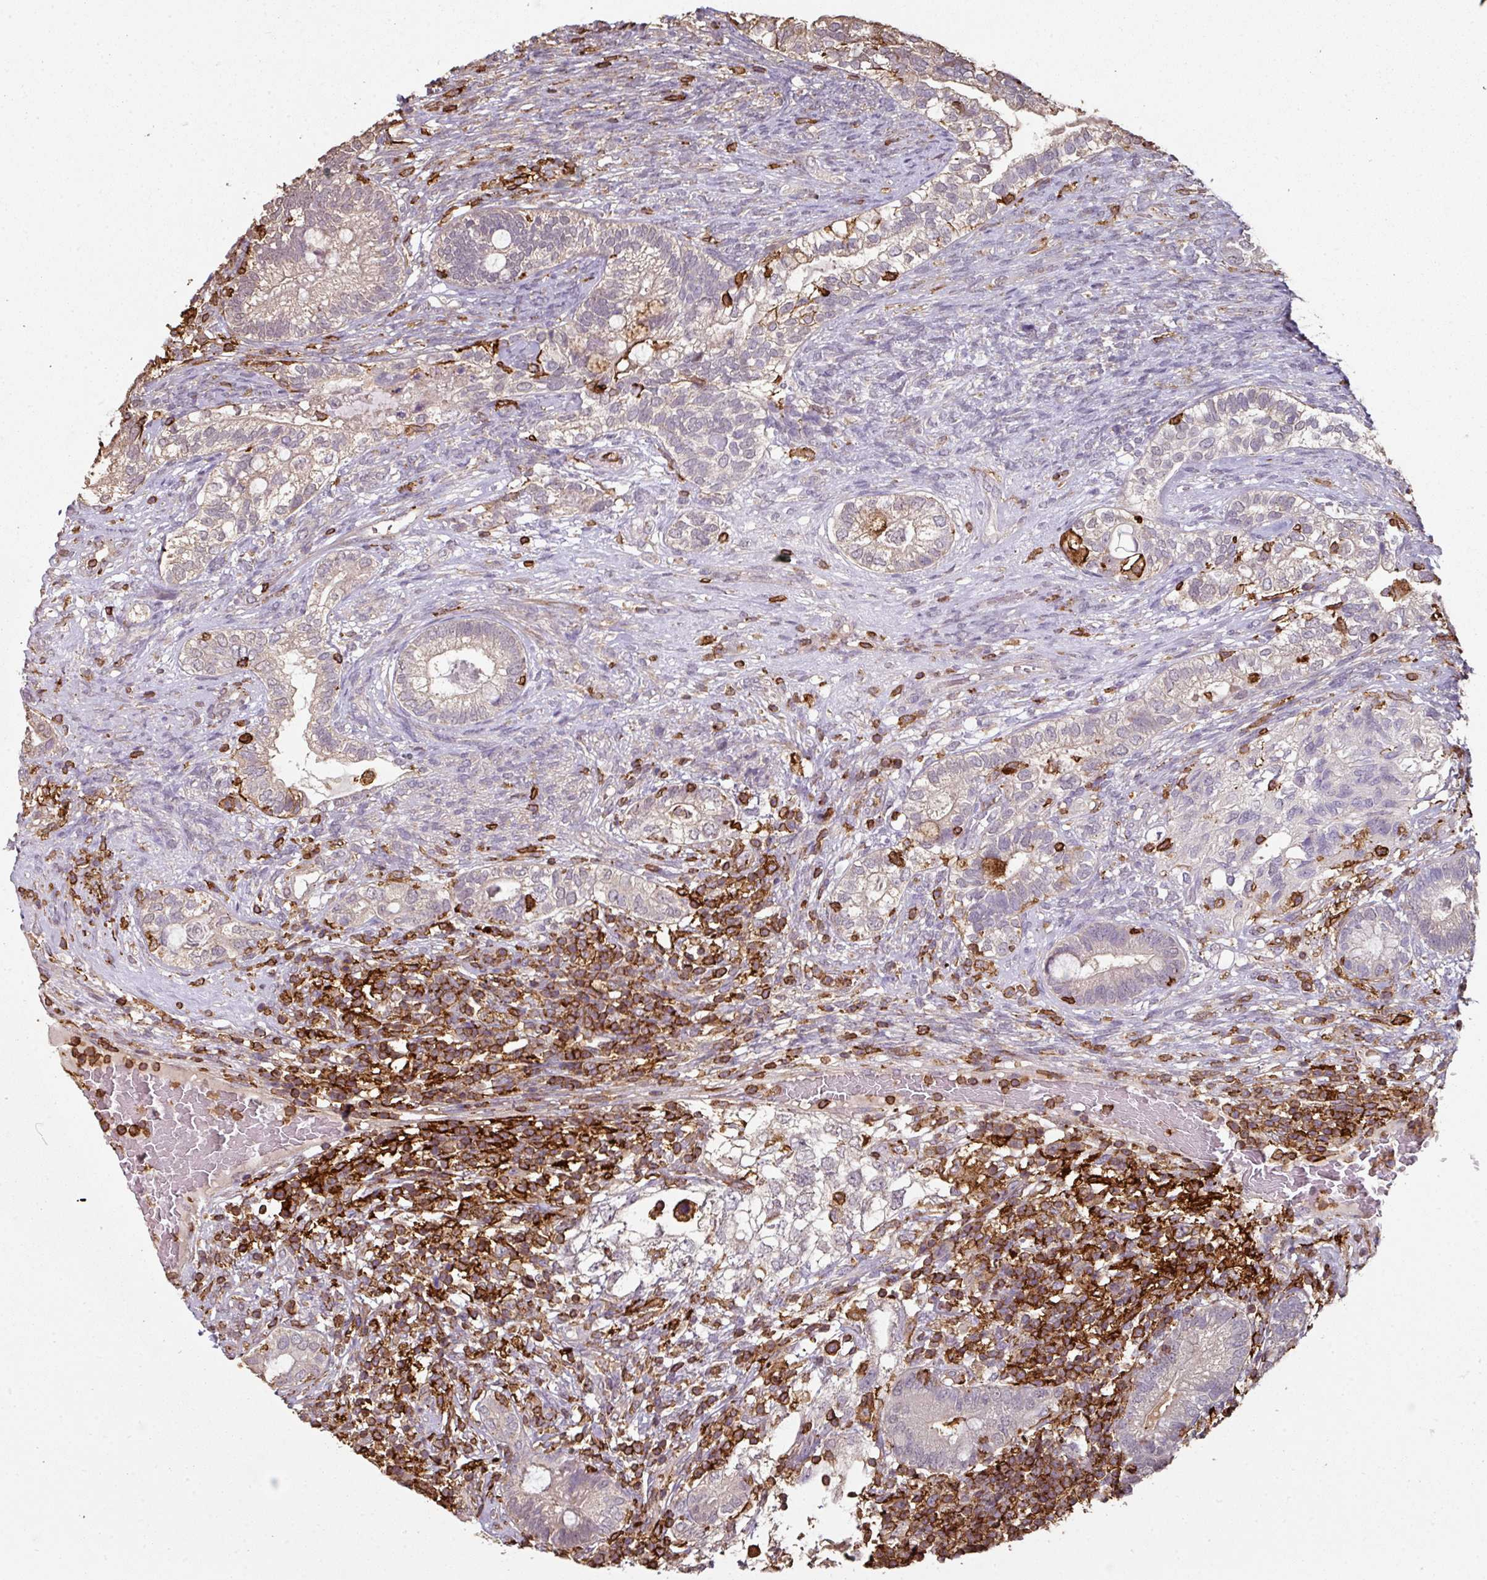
{"staining": {"intensity": "weak", "quantity": "<25%", "location": "cytoplasmic/membranous,nuclear"}, "tissue": "testis cancer", "cell_type": "Tumor cells", "image_type": "cancer", "snomed": [{"axis": "morphology", "description": "Seminoma, NOS"}, {"axis": "morphology", "description": "Carcinoma, Embryonal, NOS"}, {"axis": "topography", "description": "Testis"}], "caption": "Immunohistochemistry (IHC) of human testis cancer (embryonal carcinoma) demonstrates no positivity in tumor cells. (Brightfield microscopy of DAB IHC at high magnification).", "gene": "OLFML2B", "patient": {"sex": "male", "age": 41}}